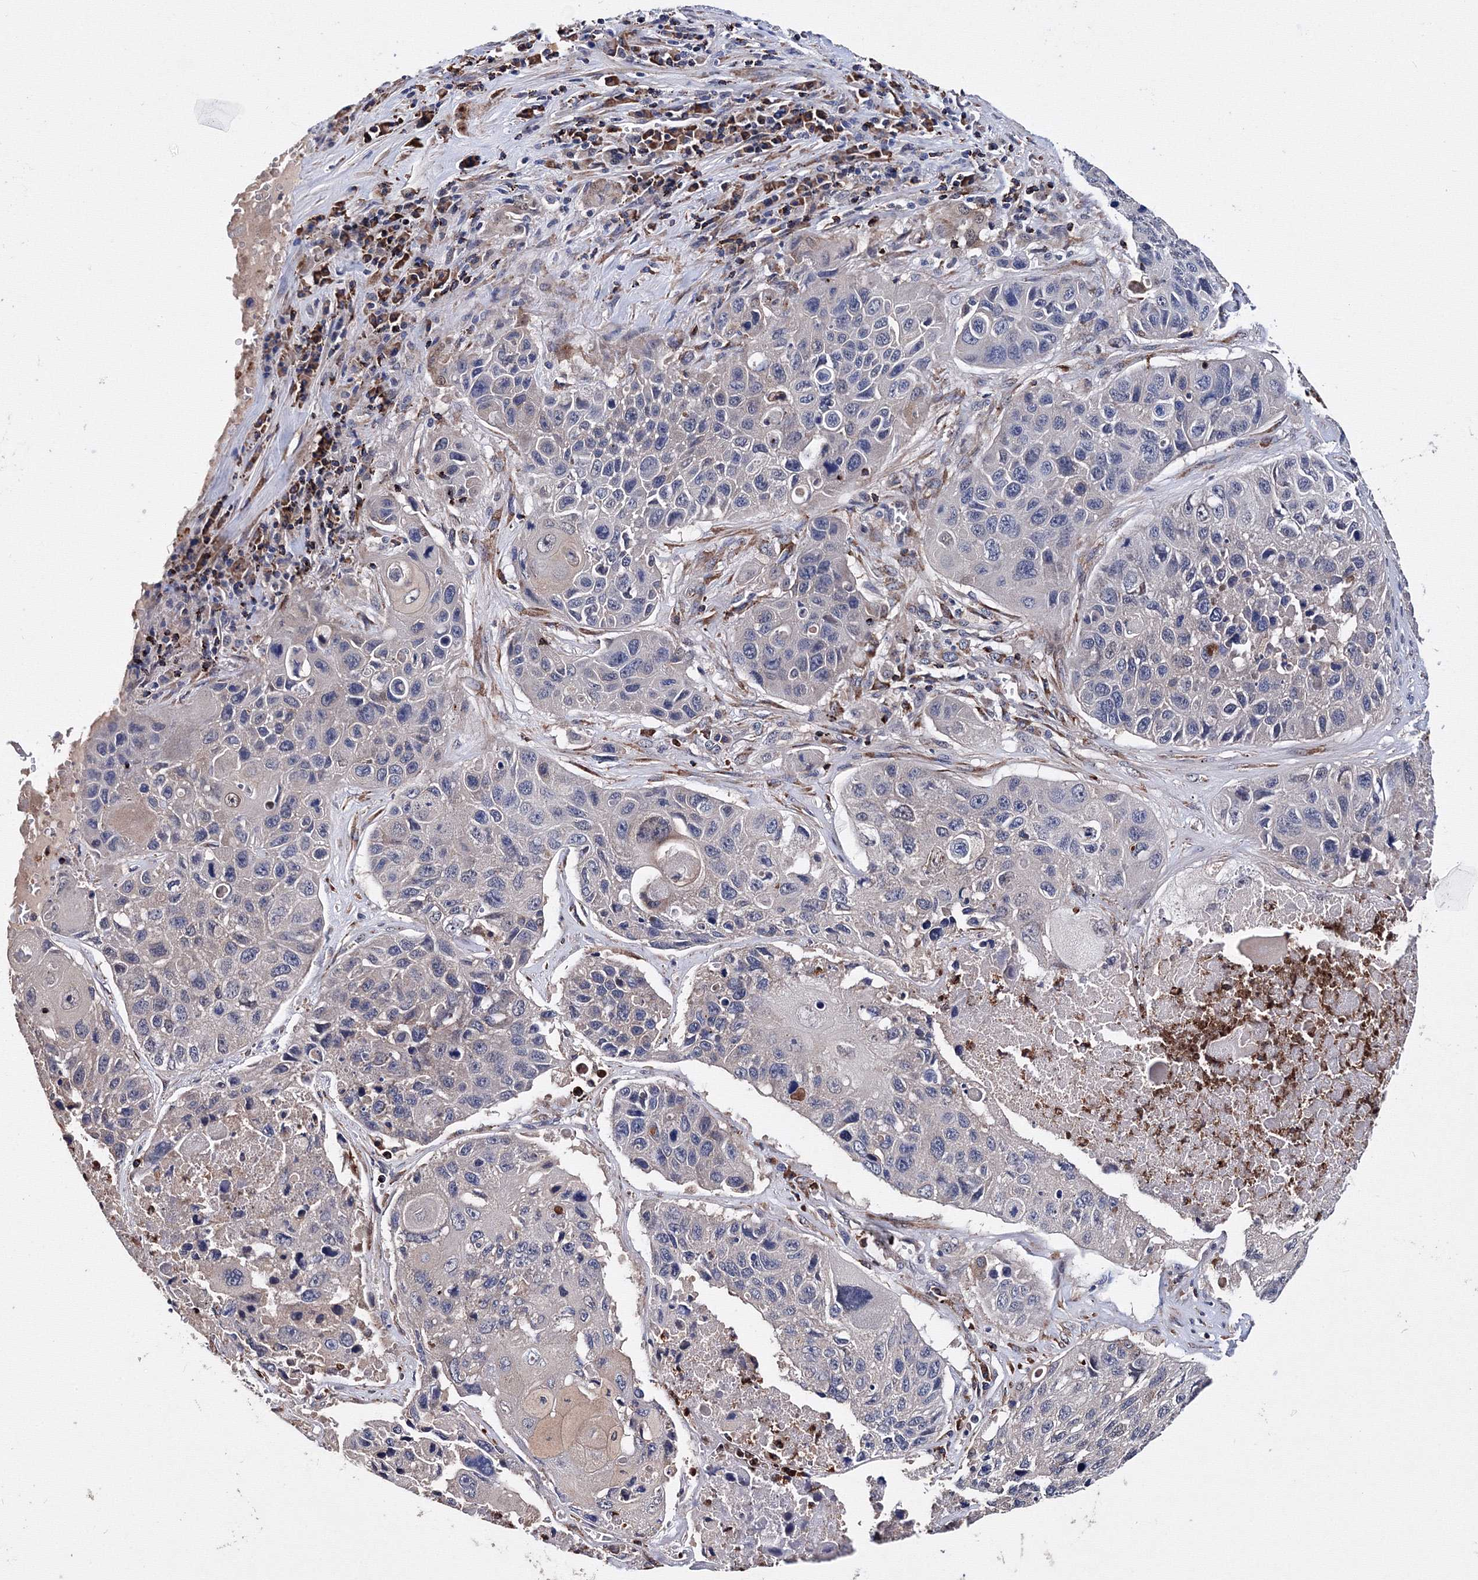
{"staining": {"intensity": "weak", "quantity": "<25%", "location": "cytoplasmic/membranous"}, "tissue": "lung cancer", "cell_type": "Tumor cells", "image_type": "cancer", "snomed": [{"axis": "morphology", "description": "Squamous cell carcinoma, NOS"}, {"axis": "topography", "description": "Lung"}], "caption": "IHC of lung cancer (squamous cell carcinoma) displays no positivity in tumor cells.", "gene": "PHYKPL", "patient": {"sex": "male", "age": 61}}